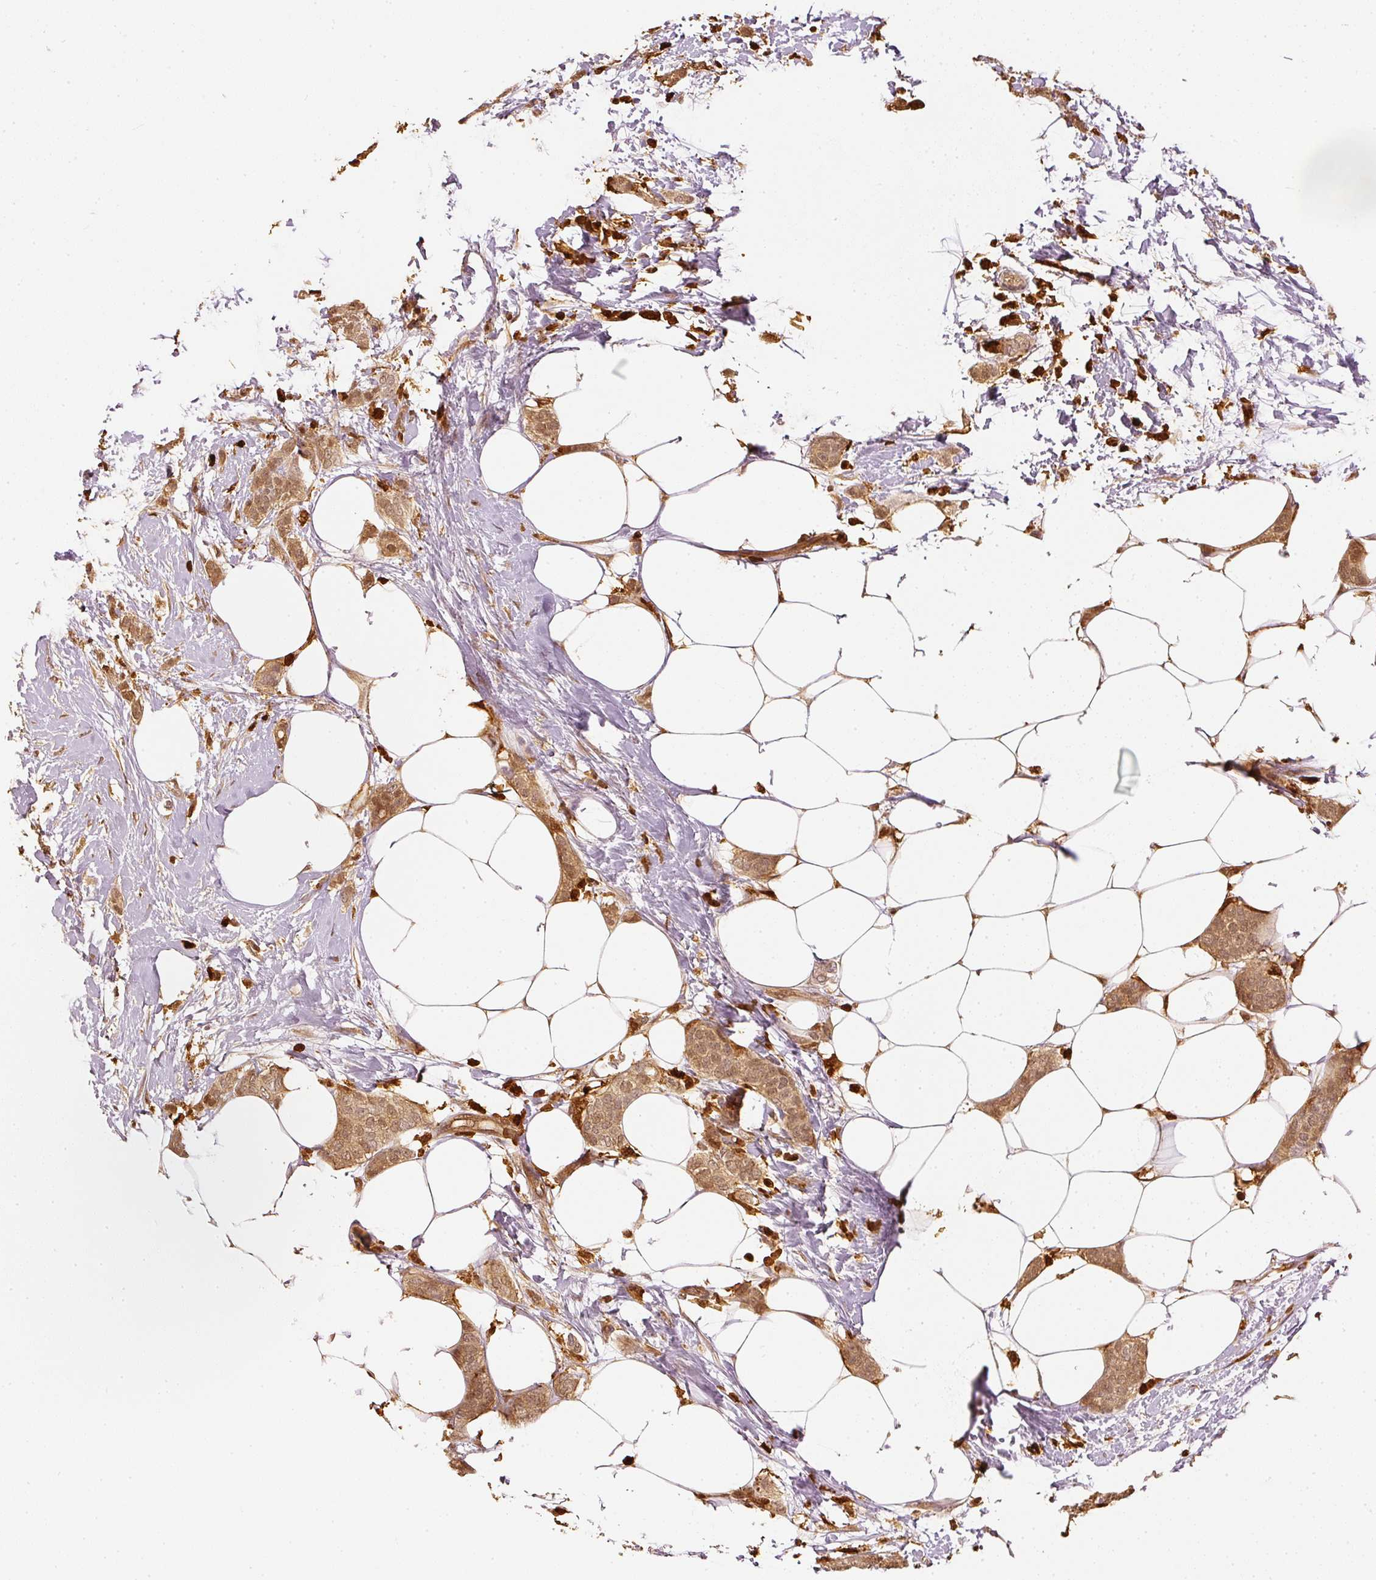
{"staining": {"intensity": "moderate", "quantity": ">75%", "location": "cytoplasmic/membranous,nuclear"}, "tissue": "breast cancer", "cell_type": "Tumor cells", "image_type": "cancer", "snomed": [{"axis": "morphology", "description": "Duct carcinoma"}, {"axis": "topography", "description": "Breast"}], "caption": "Protein analysis of invasive ductal carcinoma (breast) tissue reveals moderate cytoplasmic/membranous and nuclear staining in approximately >75% of tumor cells.", "gene": "PFN1", "patient": {"sex": "female", "age": 72}}